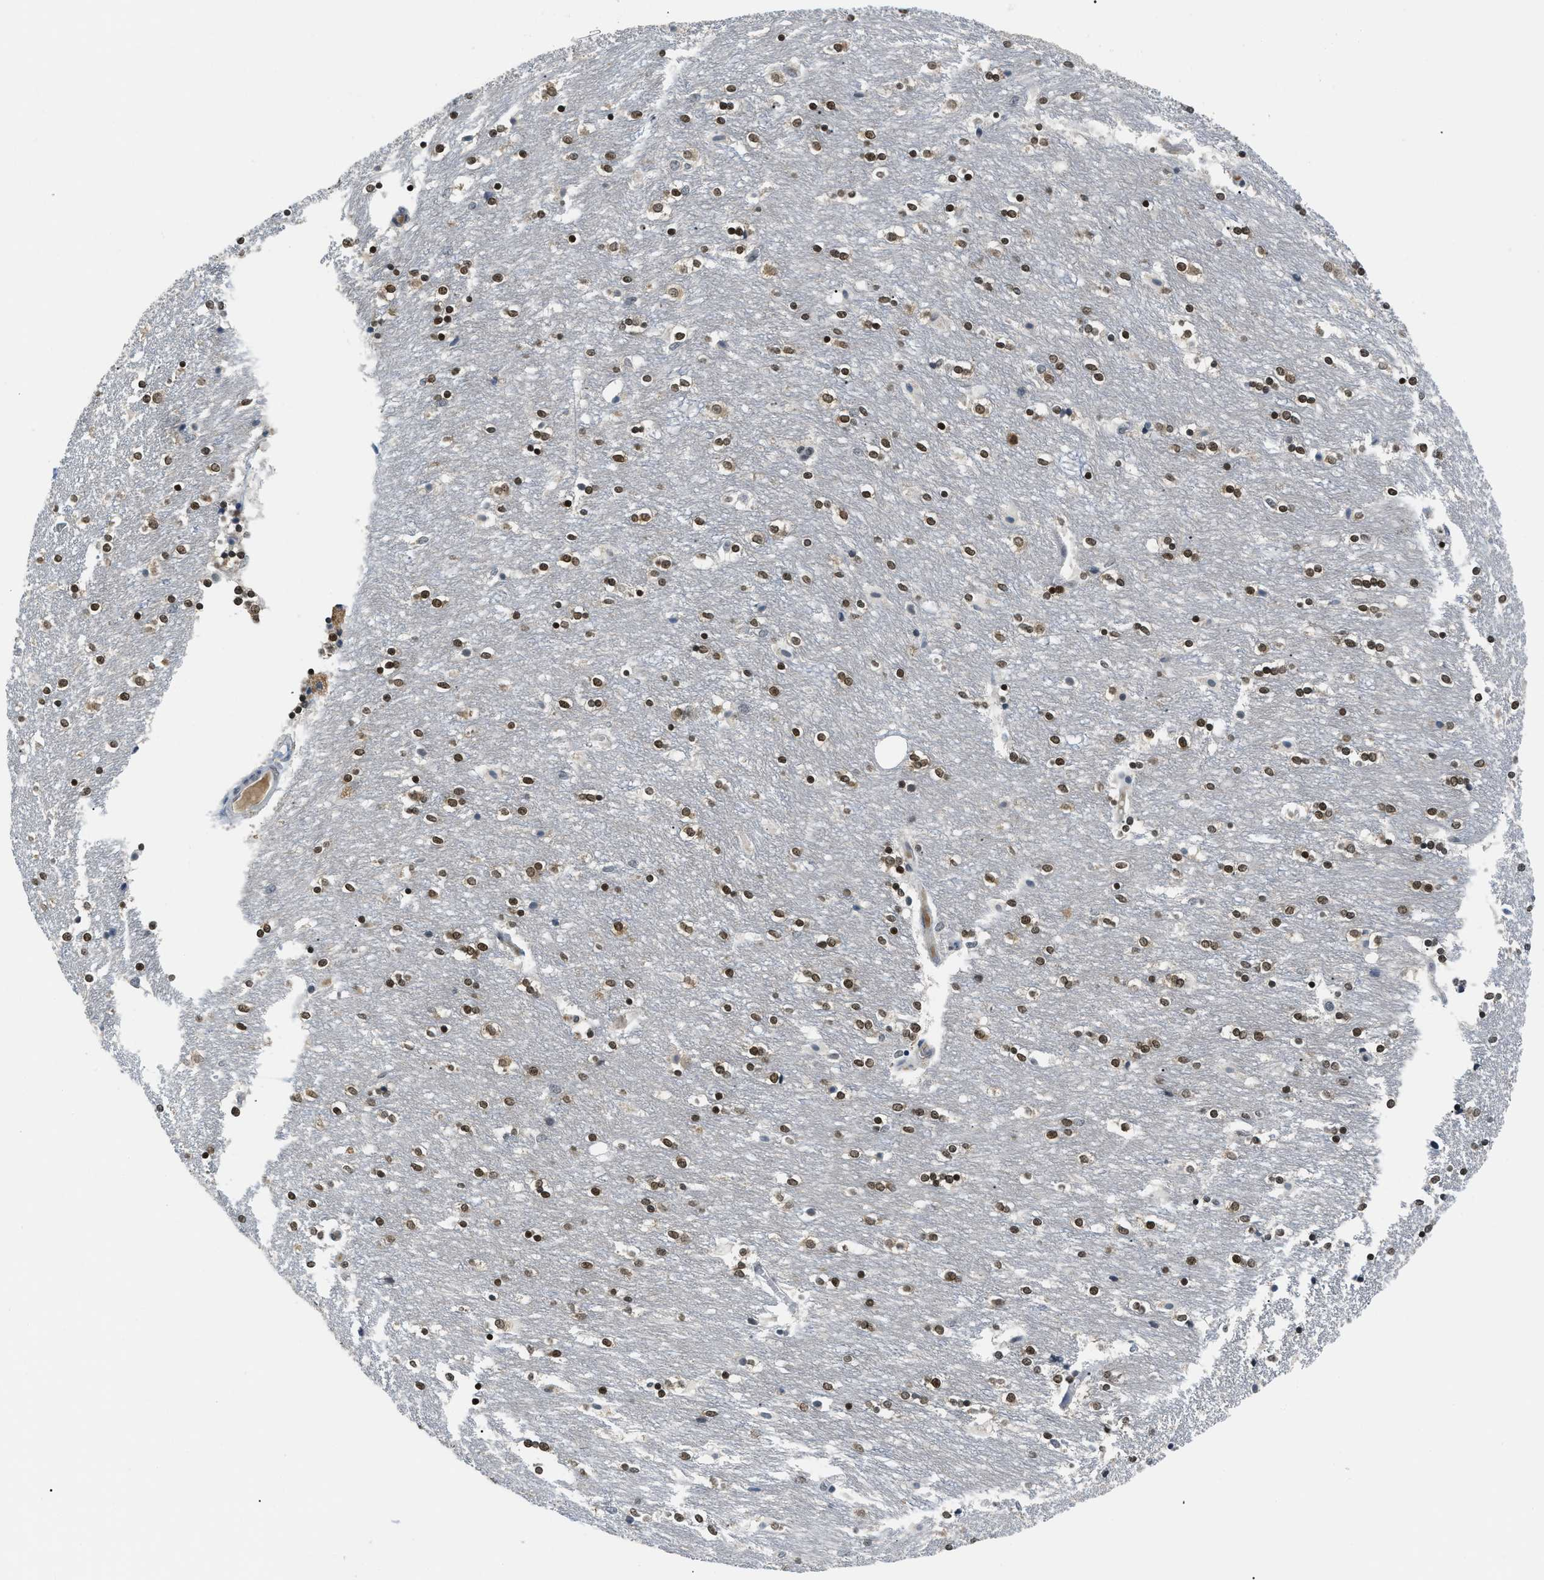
{"staining": {"intensity": "strong", "quantity": "25%-75%", "location": "nuclear"}, "tissue": "caudate", "cell_type": "Glial cells", "image_type": "normal", "snomed": [{"axis": "morphology", "description": "Normal tissue, NOS"}, {"axis": "topography", "description": "Lateral ventricle wall"}], "caption": "A micrograph showing strong nuclear staining in approximately 25%-75% of glial cells in unremarkable caudate, as visualized by brown immunohistochemical staining.", "gene": "MZF1", "patient": {"sex": "female", "age": 54}}